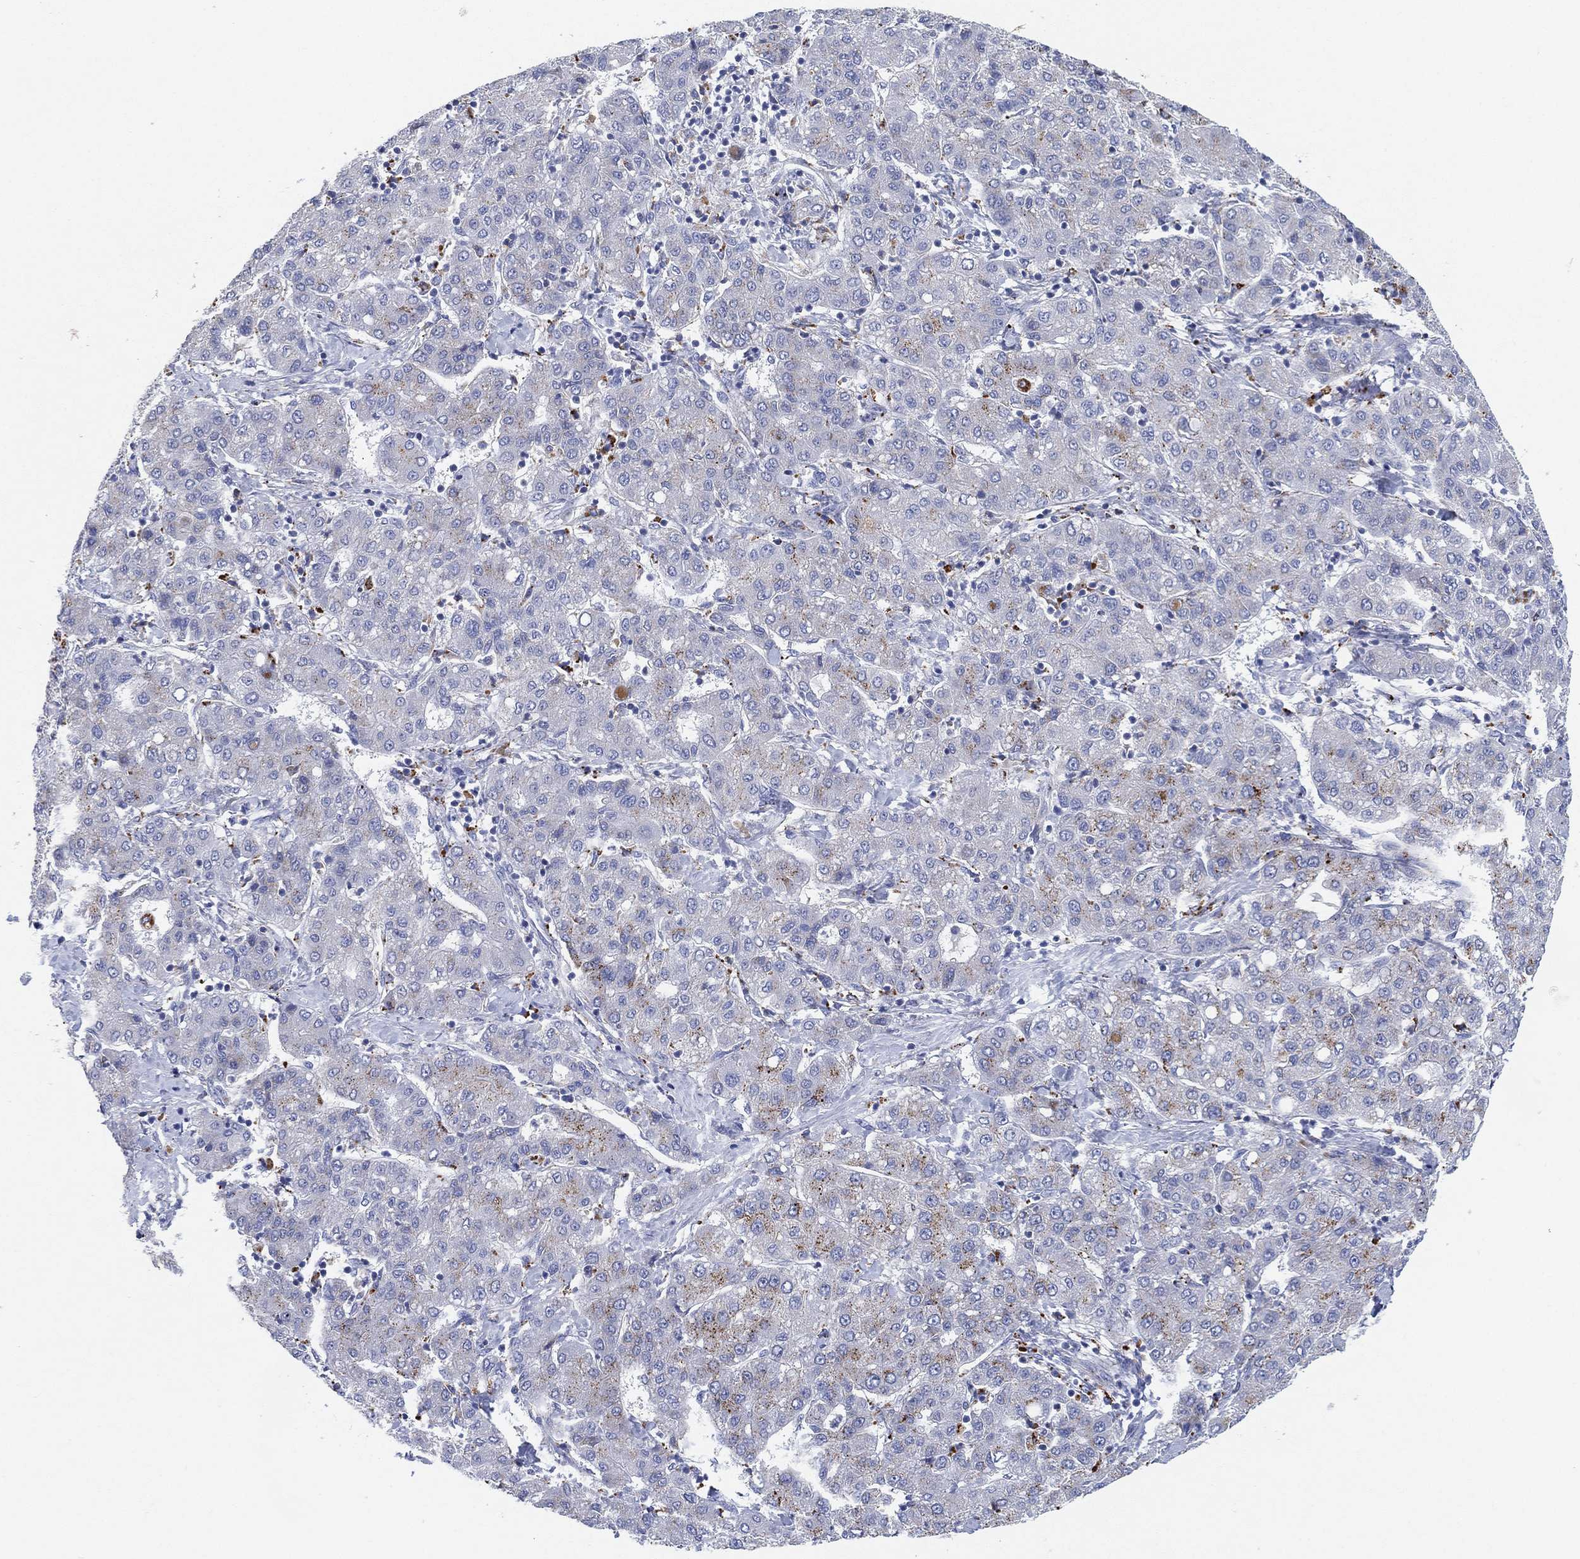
{"staining": {"intensity": "negative", "quantity": "none", "location": "none"}, "tissue": "liver cancer", "cell_type": "Tumor cells", "image_type": "cancer", "snomed": [{"axis": "morphology", "description": "Carcinoma, Hepatocellular, NOS"}, {"axis": "topography", "description": "Liver"}], "caption": "Micrograph shows no protein staining in tumor cells of liver cancer (hepatocellular carcinoma) tissue.", "gene": "GALNS", "patient": {"sex": "male", "age": 65}}